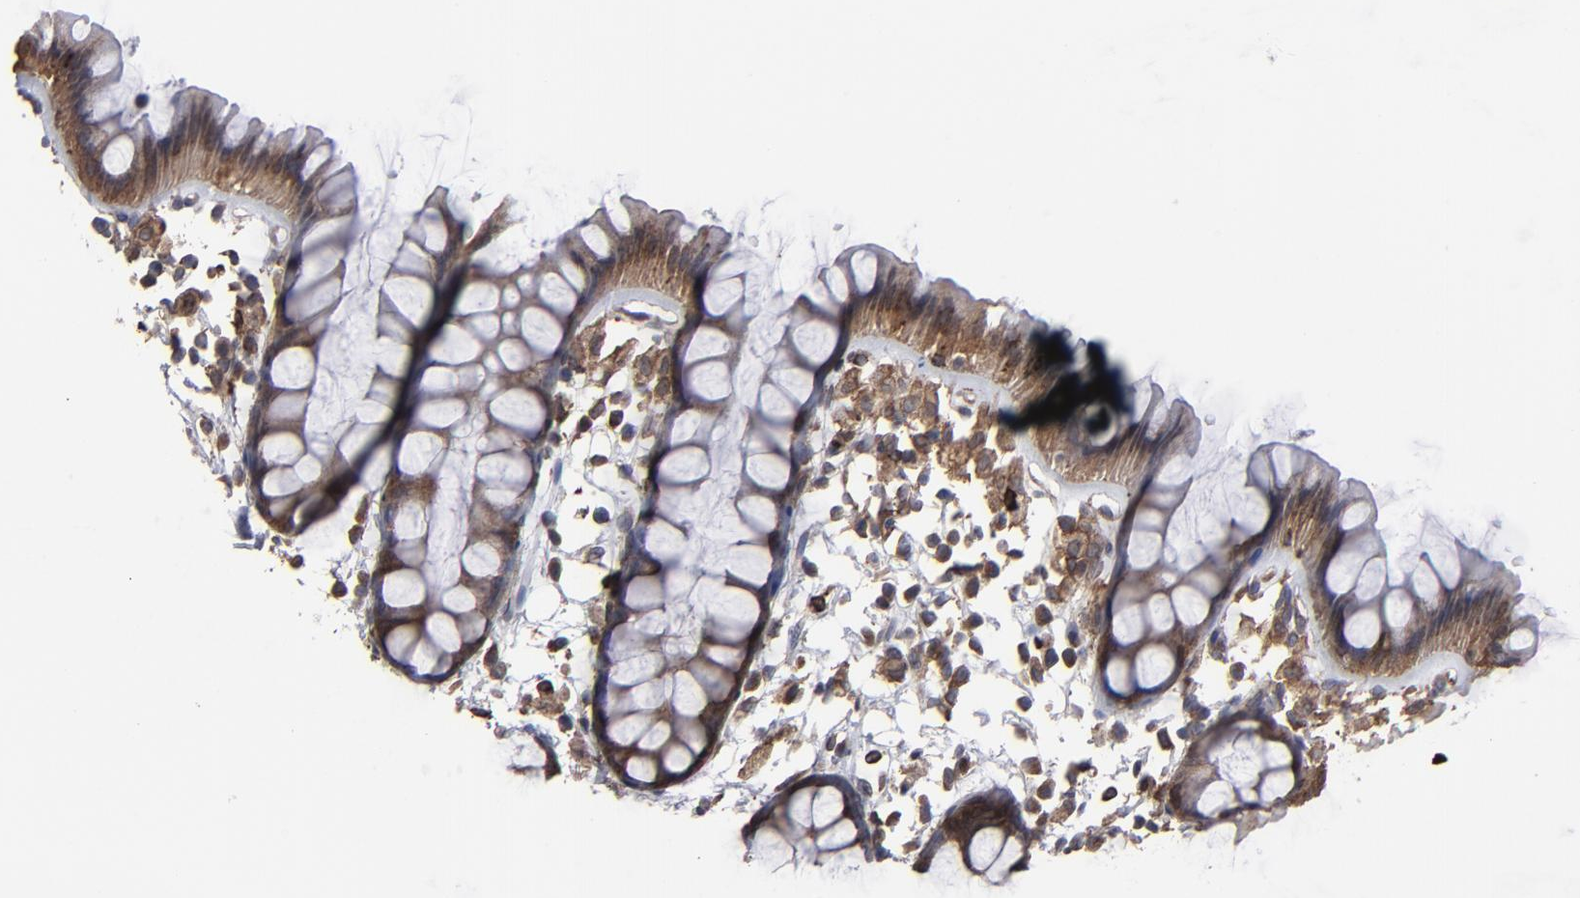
{"staining": {"intensity": "strong", "quantity": ">75%", "location": "cytoplasmic/membranous"}, "tissue": "rectum", "cell_type": "Glandular cells", "image_type": "normal", "snomed": [{"axis": "morphology", "description": "Normal tissue, NOS"}, {"axis": "topography", "description": "Rectum"}], "caption": "A micrograph showing strong cytoplasmic/membranous expression in approximately >75% of glandular cells in normal rectum, as visualized by brown immunohistochemical staining.", "gene": "KIAA2026", "patient": {"sex": "female", "age": 66}}